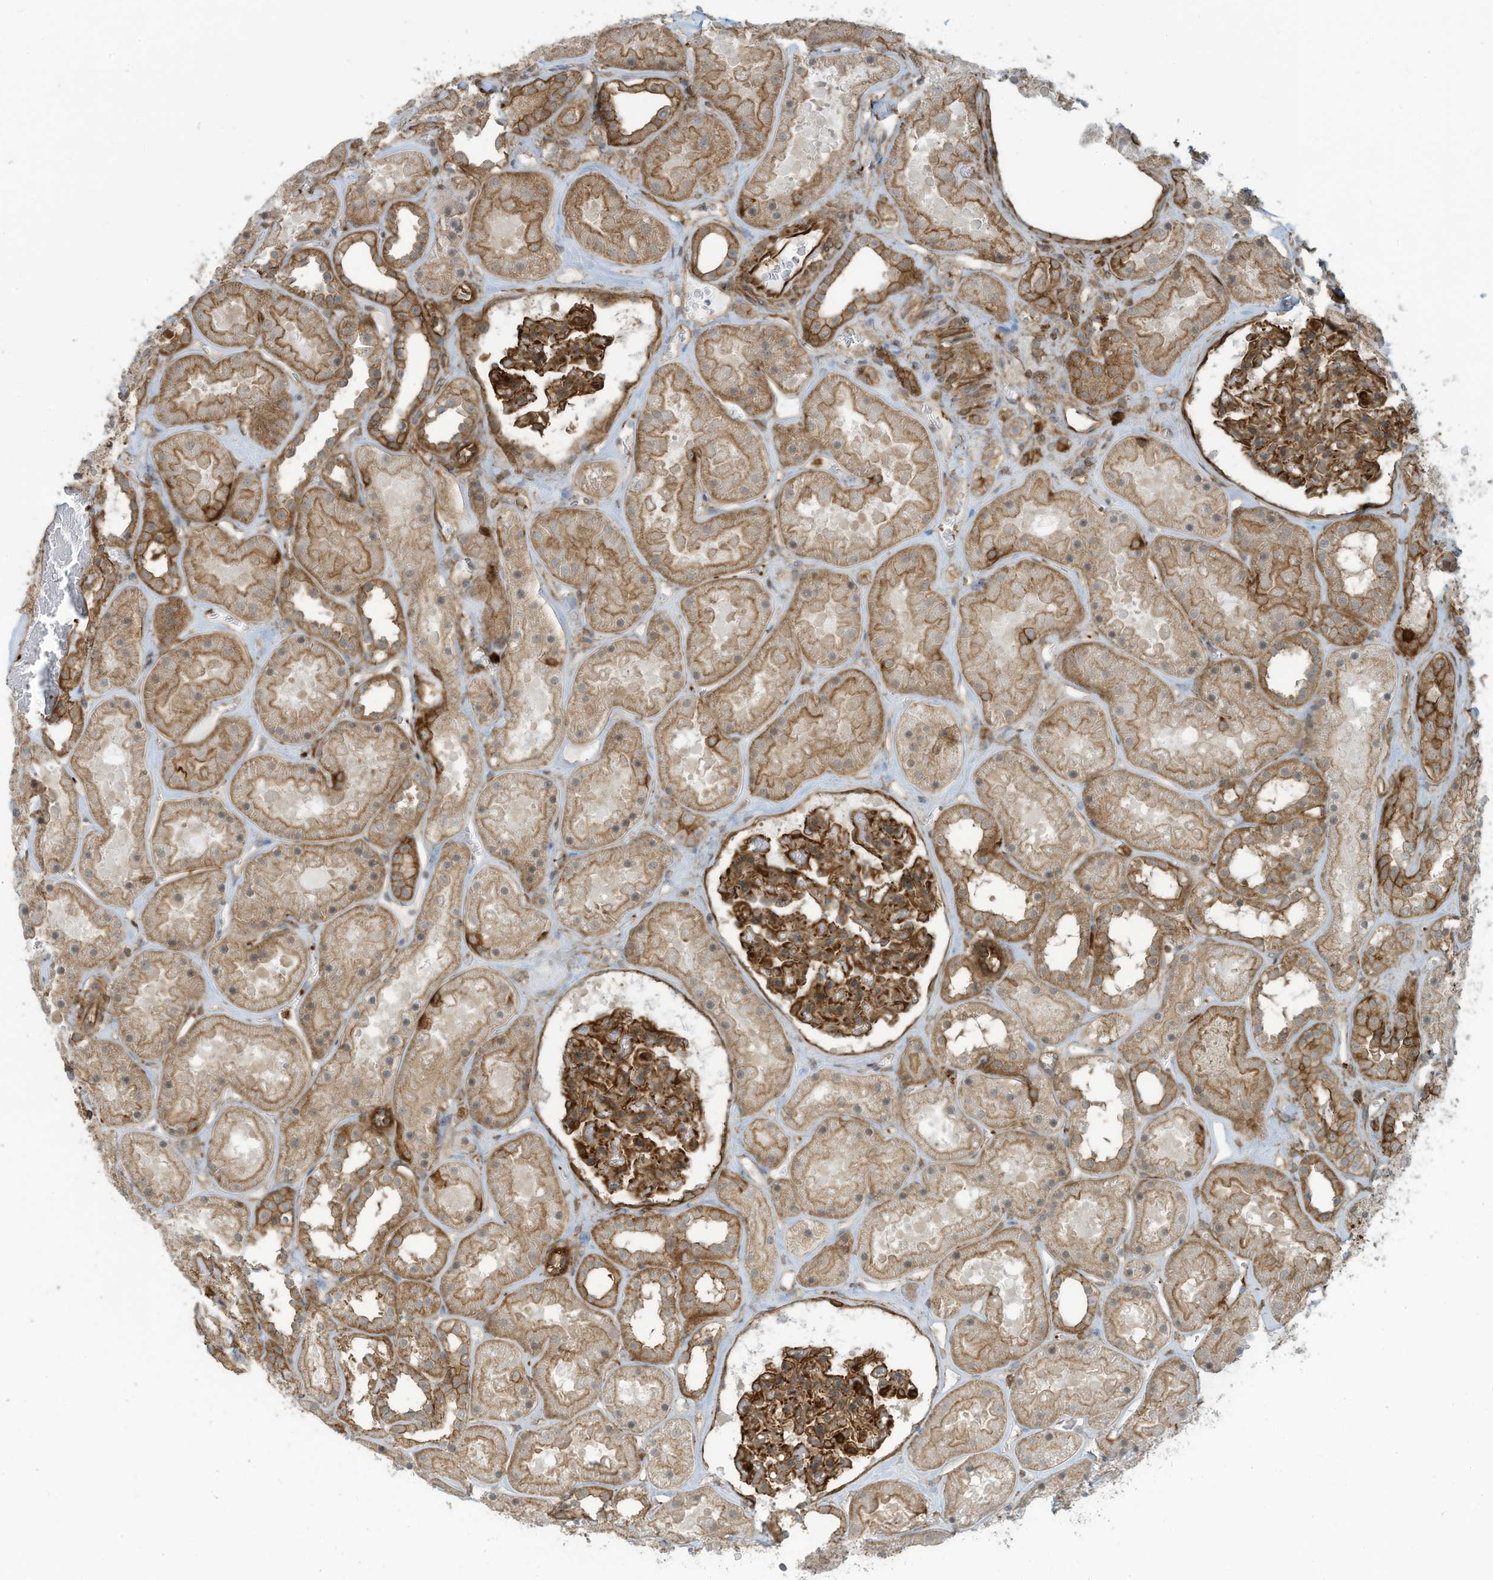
{"staining": {"intensity": "strong", "quantity": ">75%", "location": "cytoplasmic/membranous"}, "tissue": "kidney", "cell_type": "Cells in glomeruli", "image_type": "normal", "snomed": [{"axis": "morphology", "description": "Normal tissue, NOS"}, {"axis": "topography", "description": "Kidney"}], "caption": "Cells in glomeruli demonstrate high levels of strong cytoplasmic/membranous positivity in about >75% of cells in normal kidney.", "gene": "SLC9A2", "patient": {"sex": "female", "age": 41}}